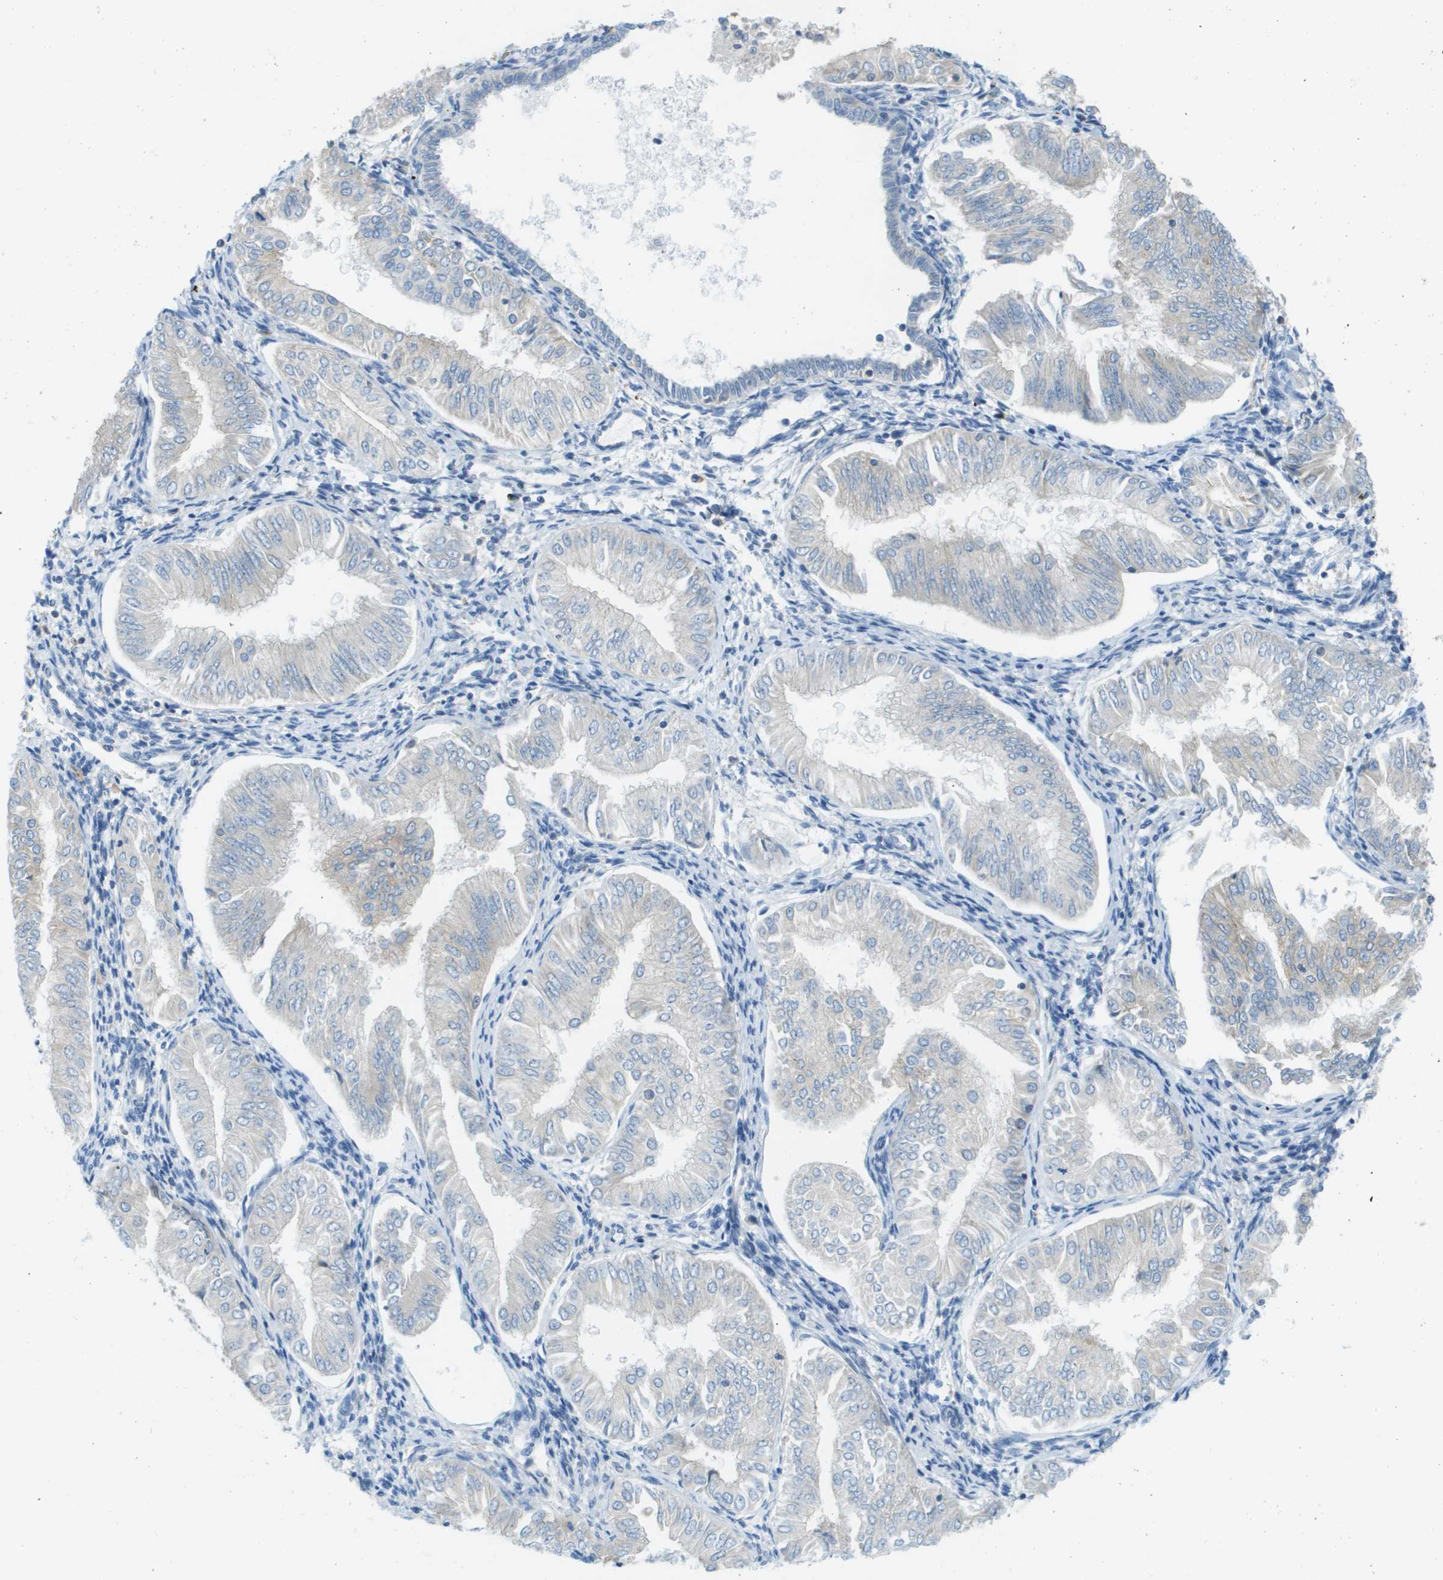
{"staining": {"intensity": "negative", "quantity": "none", "location": "none"}, "tissue": "endometrial cancer", "cell_type": "Tumor cells", "image_type": "cancer", "snomed": [{"axis": "morphology", "description": "Adenocarcinoma, NOS"}, {"axis": "topography", "description": "Endometrium"}], "caption": "Immunohistochemistry (IHC) of adenocarcinoma (endometrial) shows no expression in tumor cells.", "gene": "DNAJB11", "patient": {"sex": "female", "age": 53}}